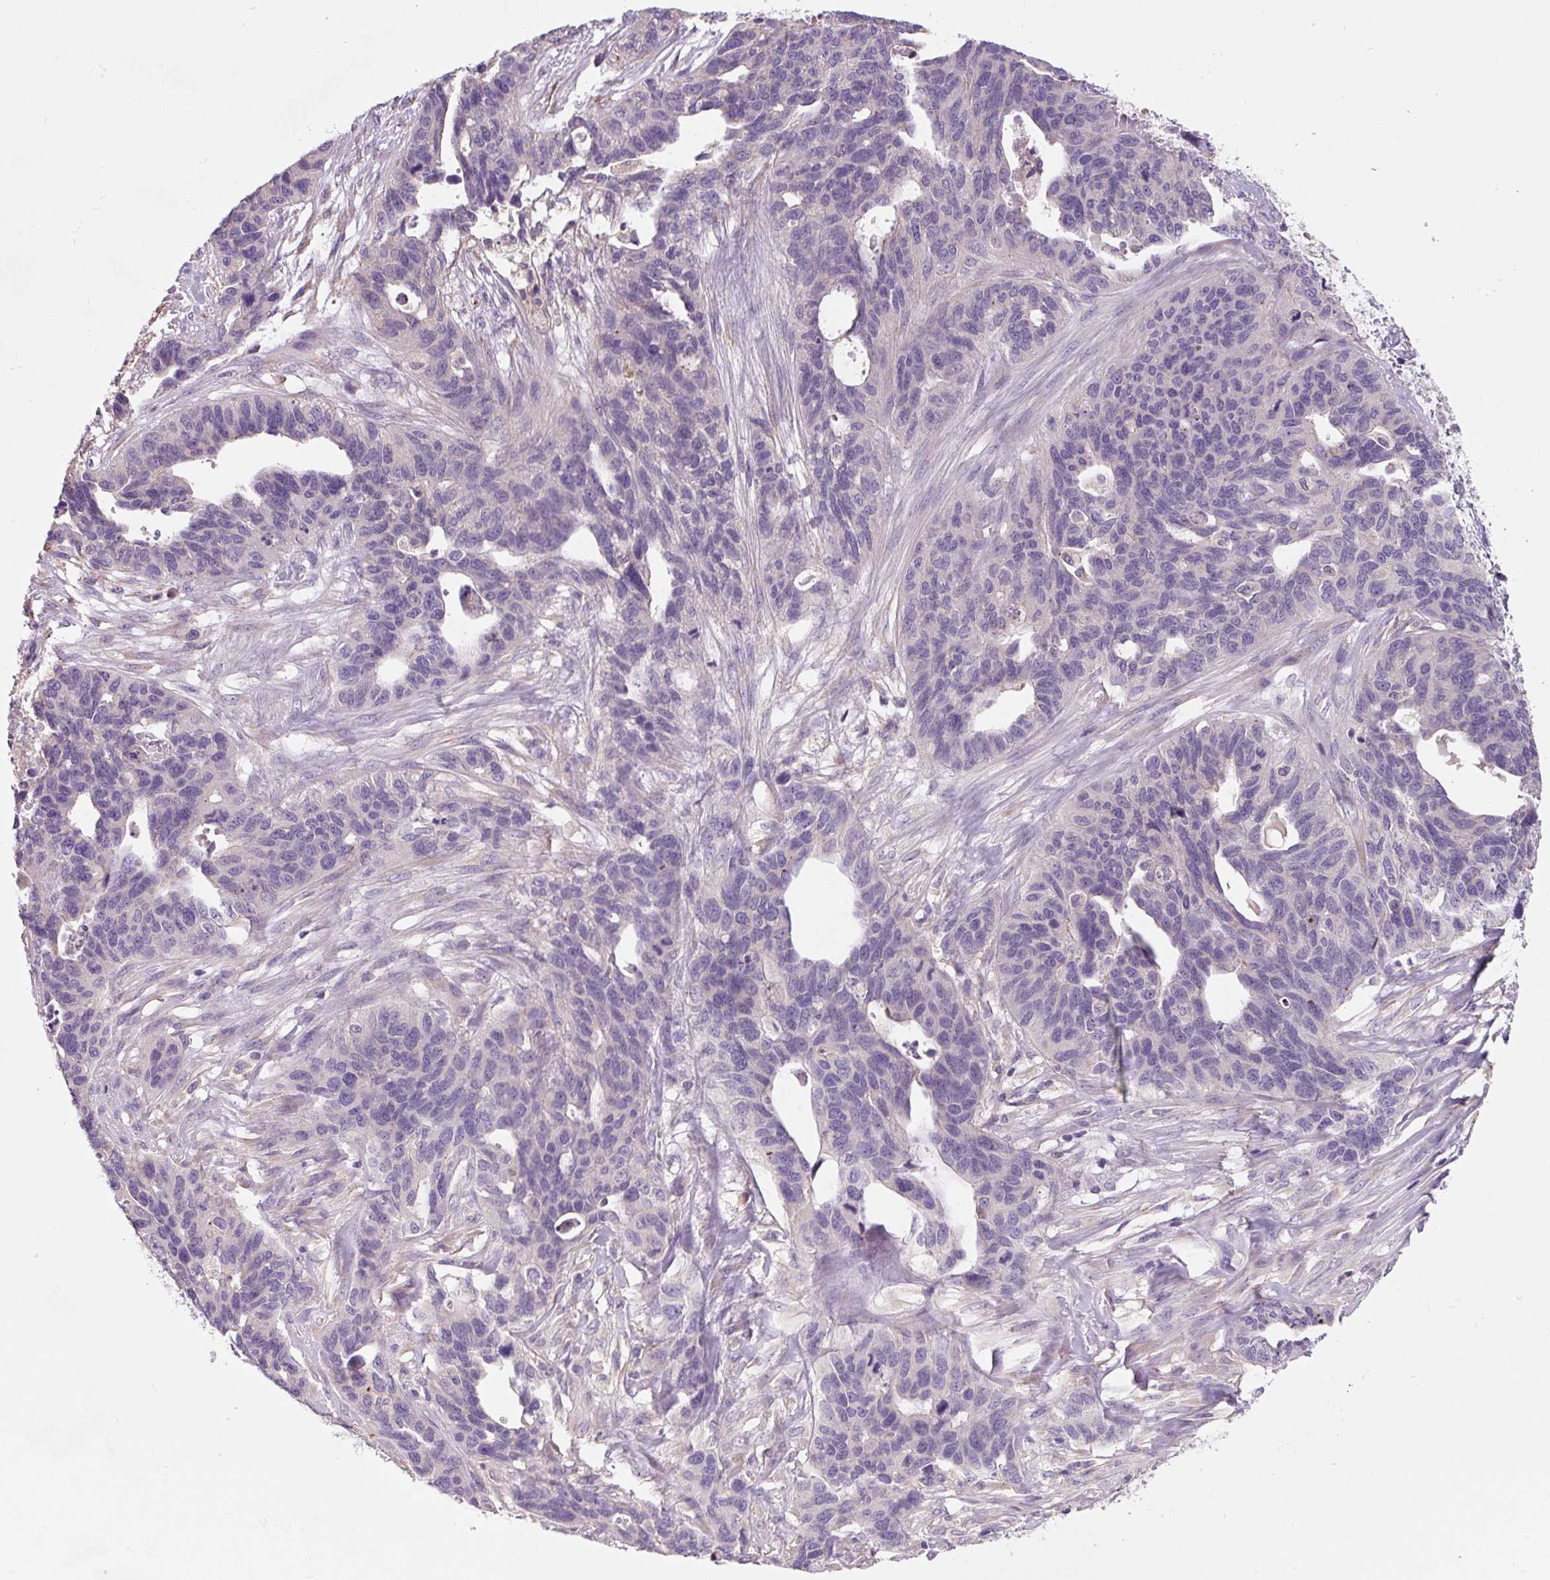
{"staining": {"intensity": "negative", "quantity": "none", "location": "none"}, "tissue": "ovarian cancer", "cell_type": "Tumor cells", "image_type": "cancer", "snomed": [{"axis": "morphology", "description": "Cystadenocarcinoma, serous, NOS"}, {"axis": "topography", "description": "Ovary"}], "caption": "Tumor cells are negative for protein expression in human serous cystadenocarcinoma (ovarian). The staining is performed using DAB brown chromogen with nuclei counter-stained in using hematoxylin.", "gene": "FZD5", "patient": {"sex": "female", "age": 64}}